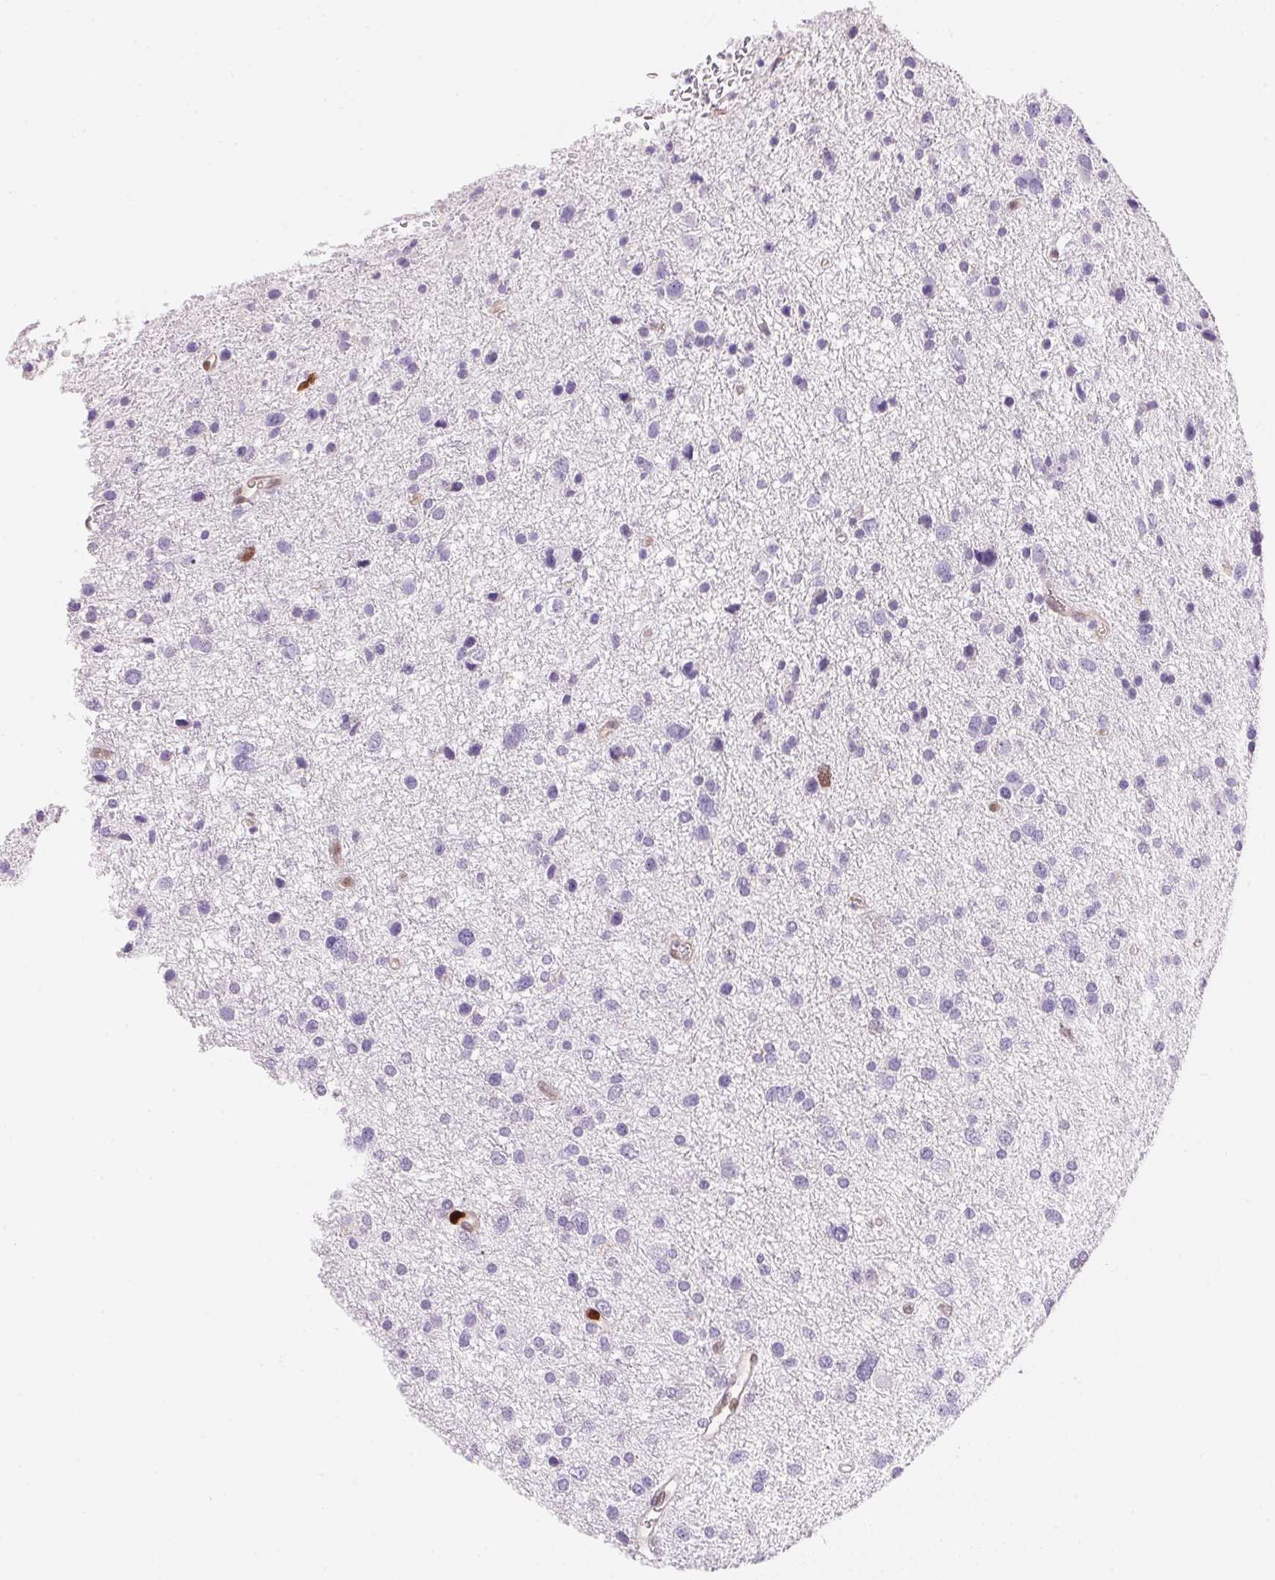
{"staining": {"intensity": "negative", "quantity": "none", "location": "none"}, "tissue": "glioma", "cell_type": "Tumor cells", "image_type": "cancer", "snomed": [{"axis": "morphology", "description": "Glioma, malignant, Low grade"}, {"axis": "topography", "description": "Brain"}], "caption": "High power microscopy histopathology image of an immunohistochemistry (IHC) photomicrograph of glioma, revealing no significant positivity in tumor cells.", "gene": "SMTN", "patient": {"sex": "female", "age": 55}}